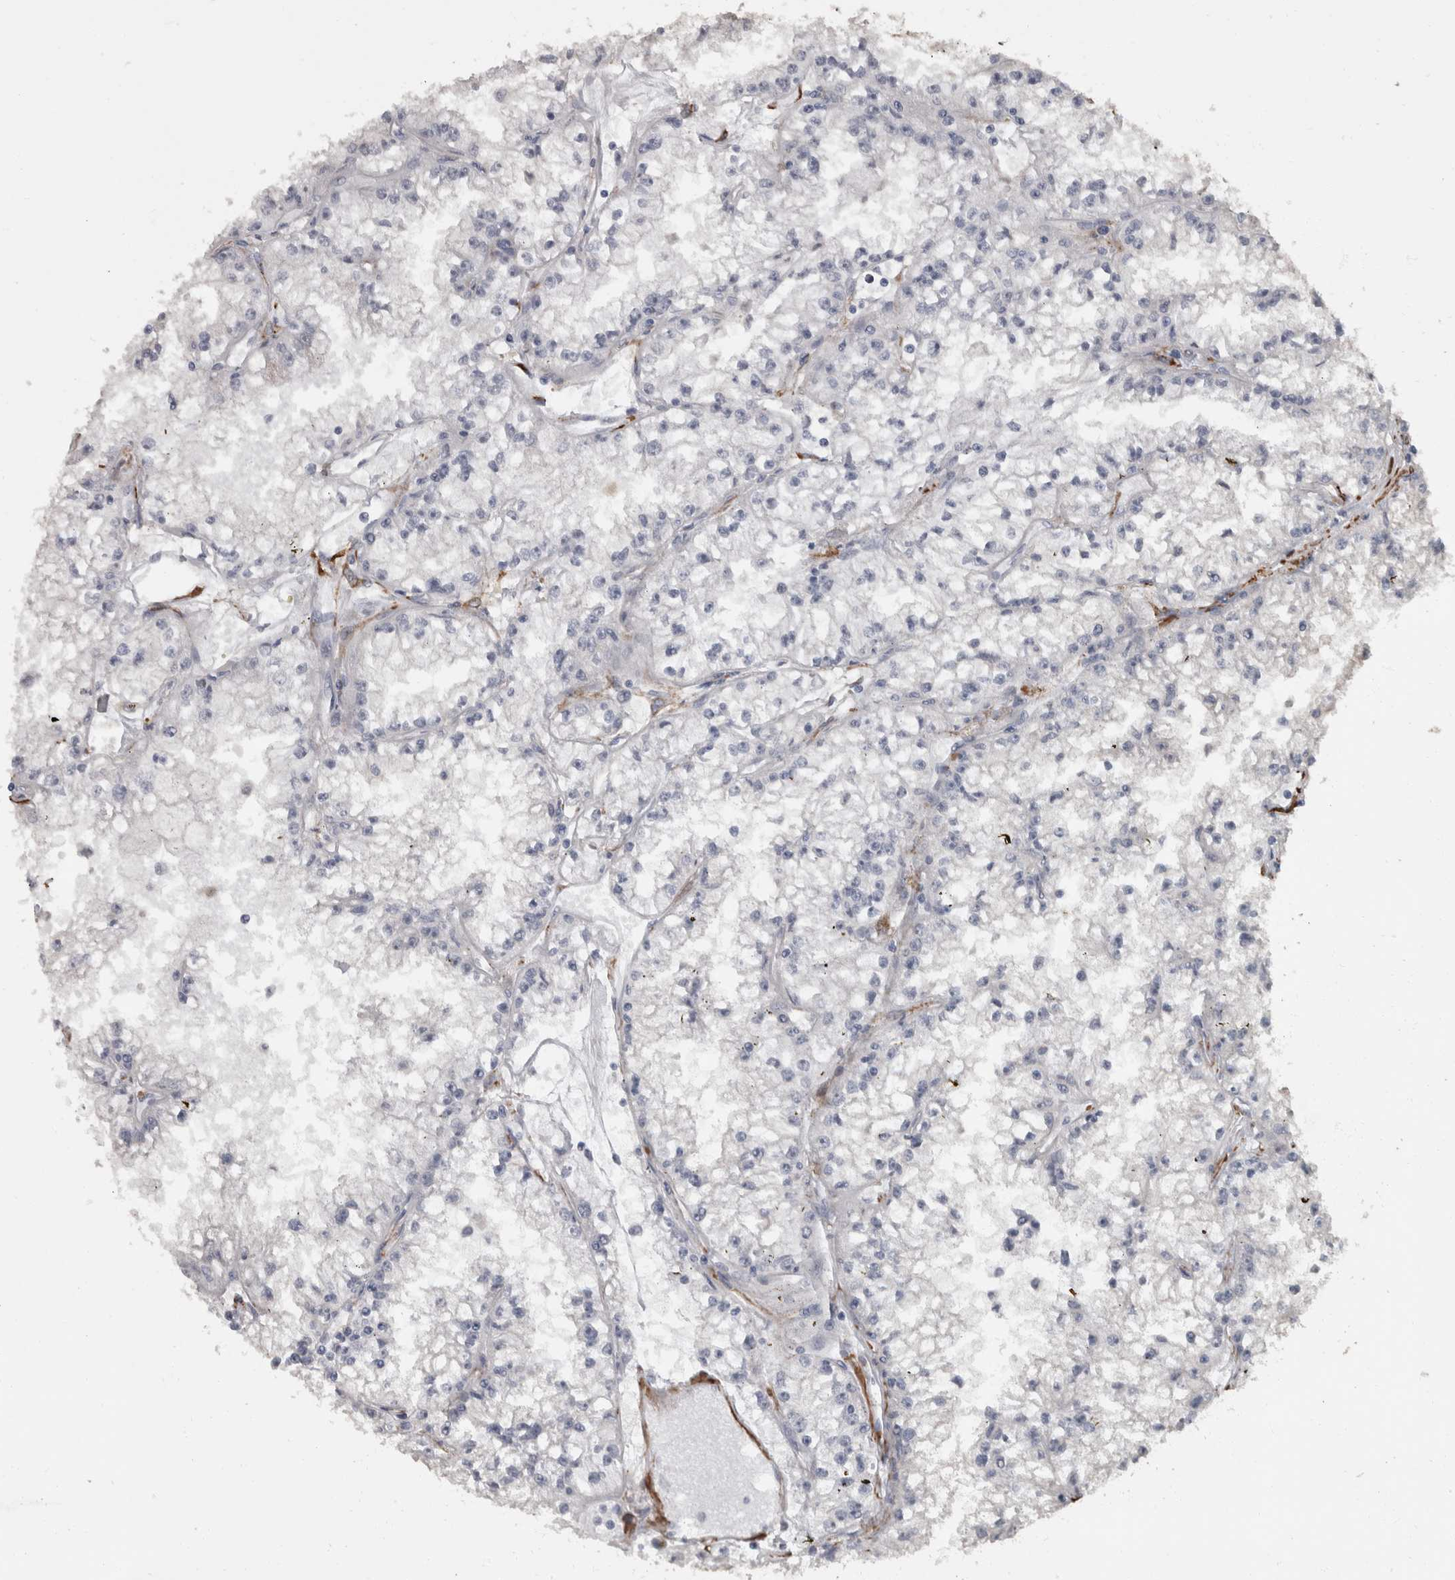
{"staining": {"intensity": "negative", "quantity": "none", "location": "none"}, "tissue": "renal cancer", "cell_type": "Tumor cells", "image_type": "cancer", "snomed": [{"axis": "morphology", "description": "Adenocarcinoma, NOS"}, {"axis": "topography", "description": "Kidney"}], "caption": "Adenocarcinoma (renal) was stained to show a protein in brown. There is no significant expression in tumor cells. Nuclei are stained in blue.", "gene": "MASTL", "patient": {"sex": "male", "age": 56}}